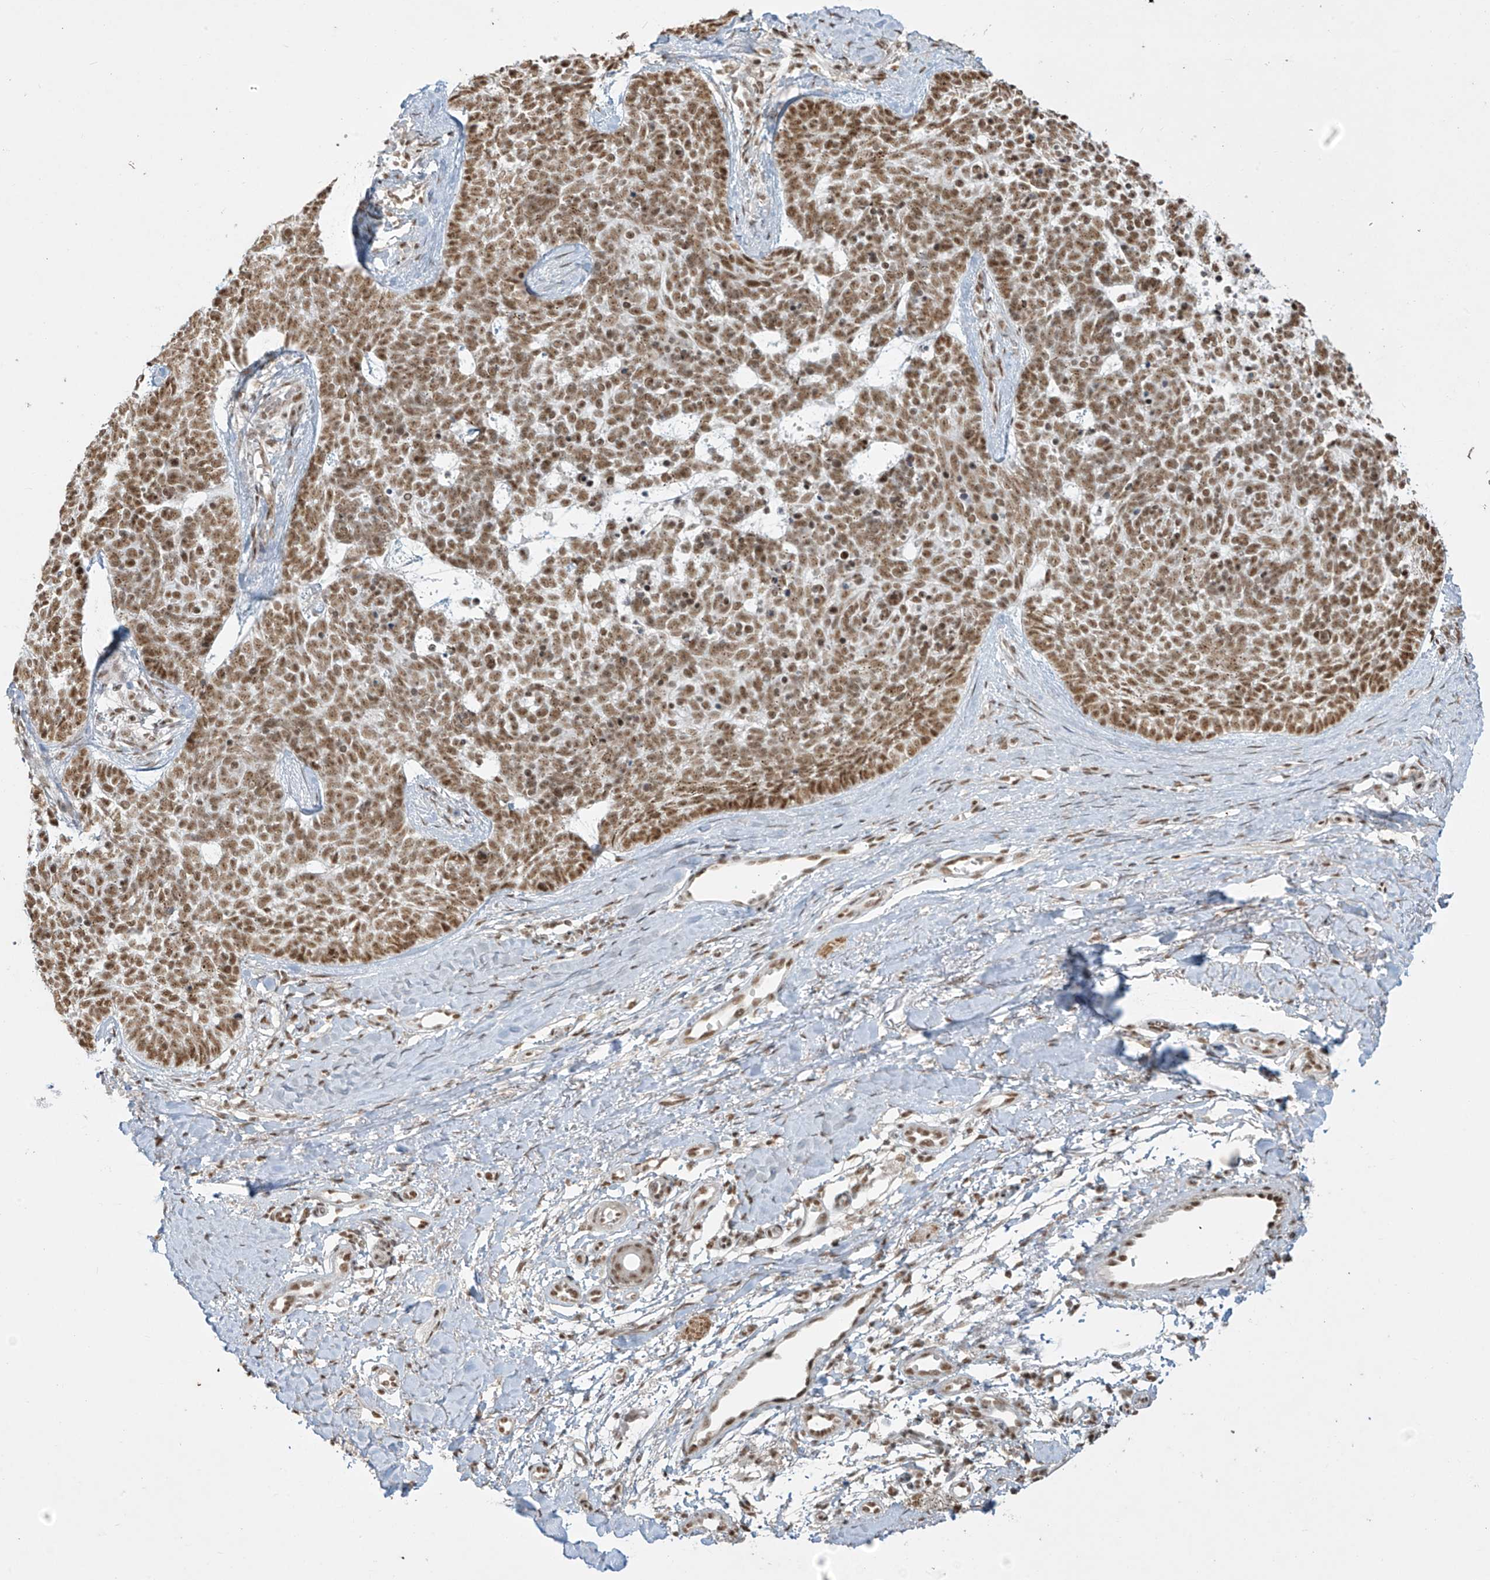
{"staining": {"intensity": "moderate", "quantity": ">75%", "location": "nuclear"}, "tissue": "skin cancer", "cell_type": "Tumor cells", "image_type": "cancer", "snomed": [{"axis": "morphology", "description": "Basal cell carcinoma"}, {"axis": "topography", "description": "Skin"}], "caption": "Moderate nuclear protein expression is present in approximately >75% of tumor cells in skin cancer (basal cell carcinoma). (Stains: DAB (3,3'-diaminobenzidine) in brown, nuclei in blue, Microscopy: brightfield microscopy at high magnification).", "gene": "MS4A6A", "patient": {"sex": "female", "age": 81}}